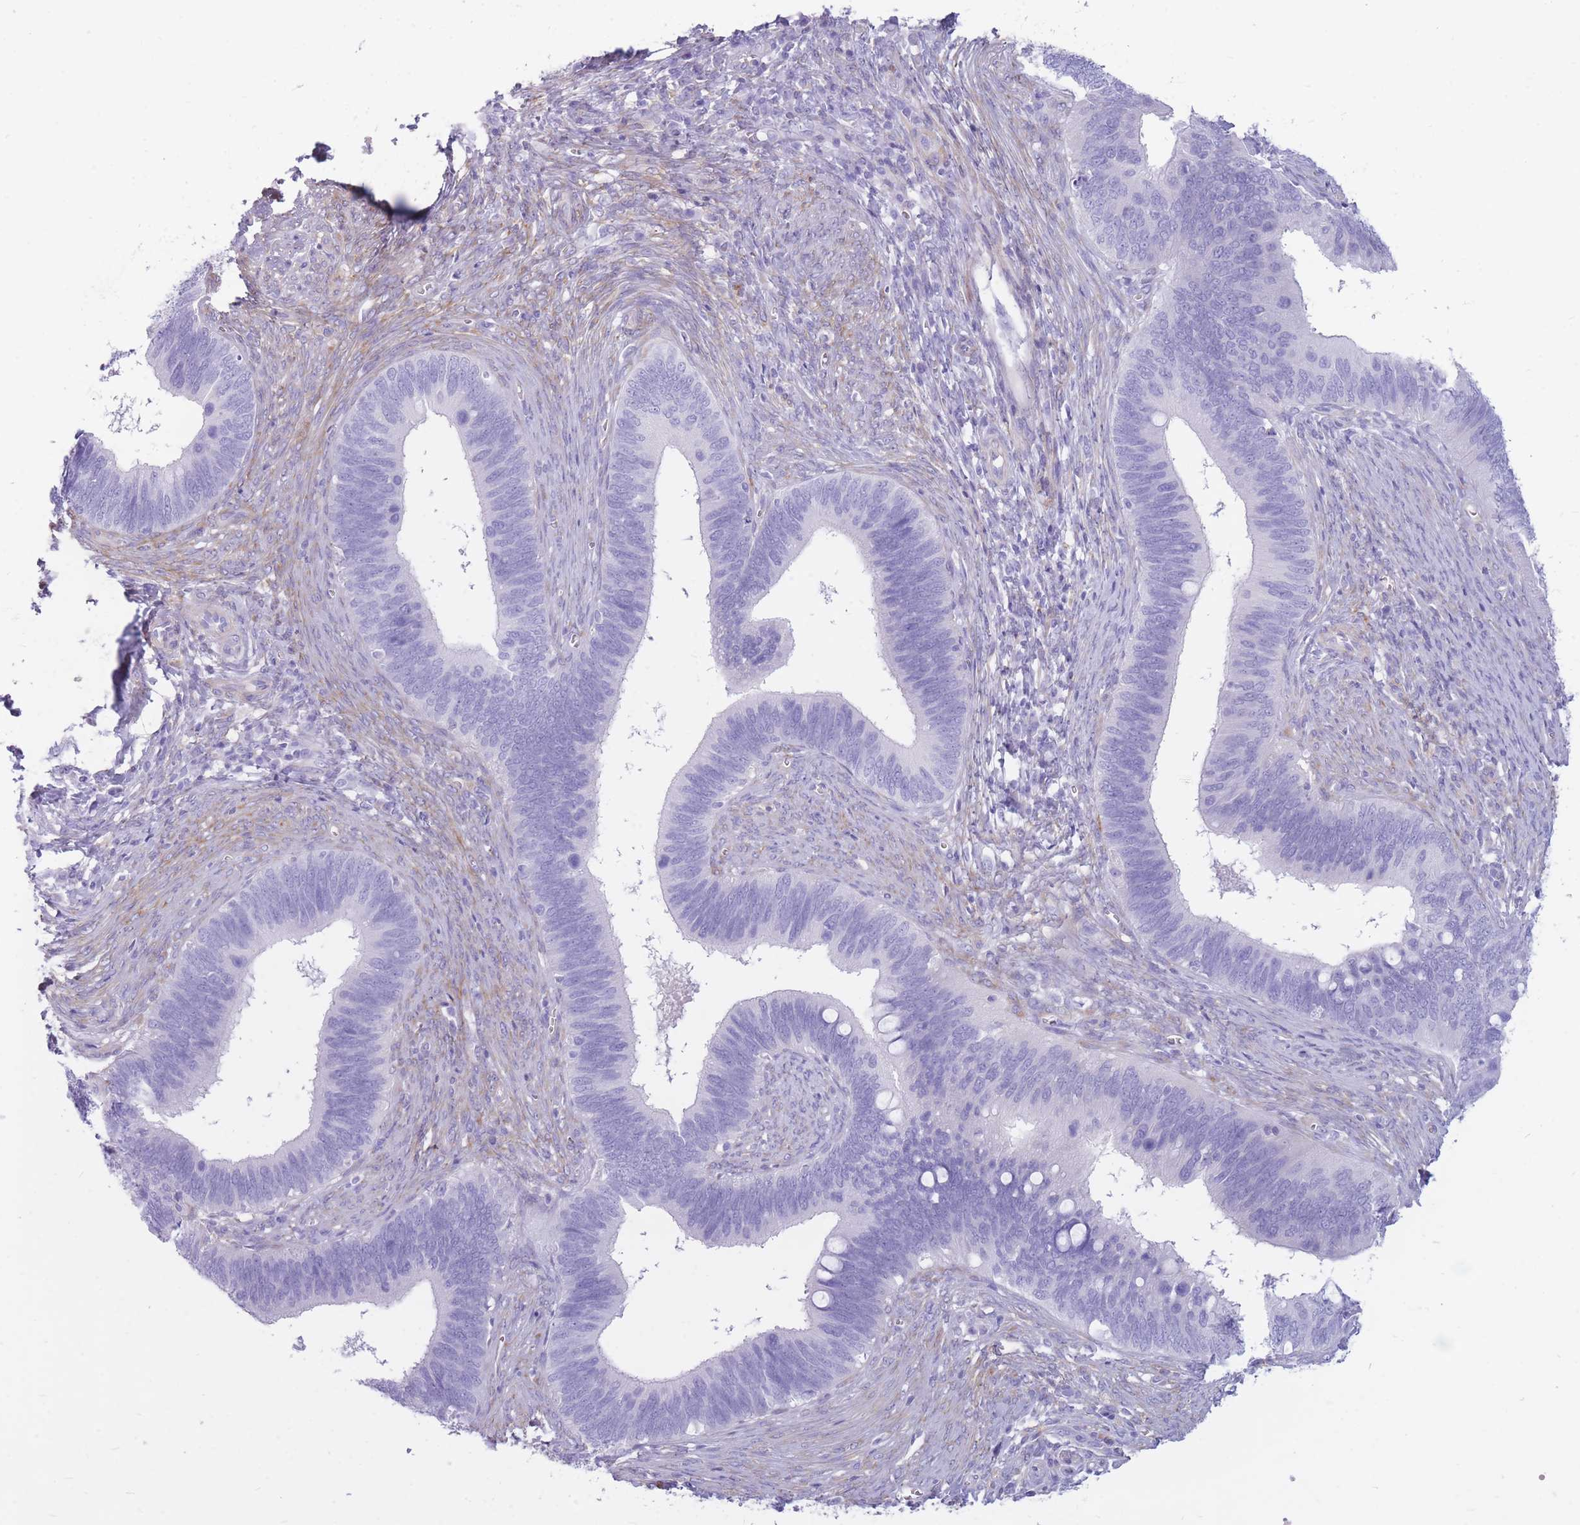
{"staining": {"intensity": "negative", "quantity": "none", "location": "none"}, "tissue": "cervical cancer", "cell_type": "Tumor cells", "image_type": "cancer", "snomed": [{"axis": "morphology", "description": "Adenocarcinoma, NOS"}, {"axis": "topography", "description": "Cervix"}], "caption": "There is no significant staining in tumor cells of cervical adenocarcinoma.", "gene": "MTSS2", "patient": {"sex": "female", "age": 42}}